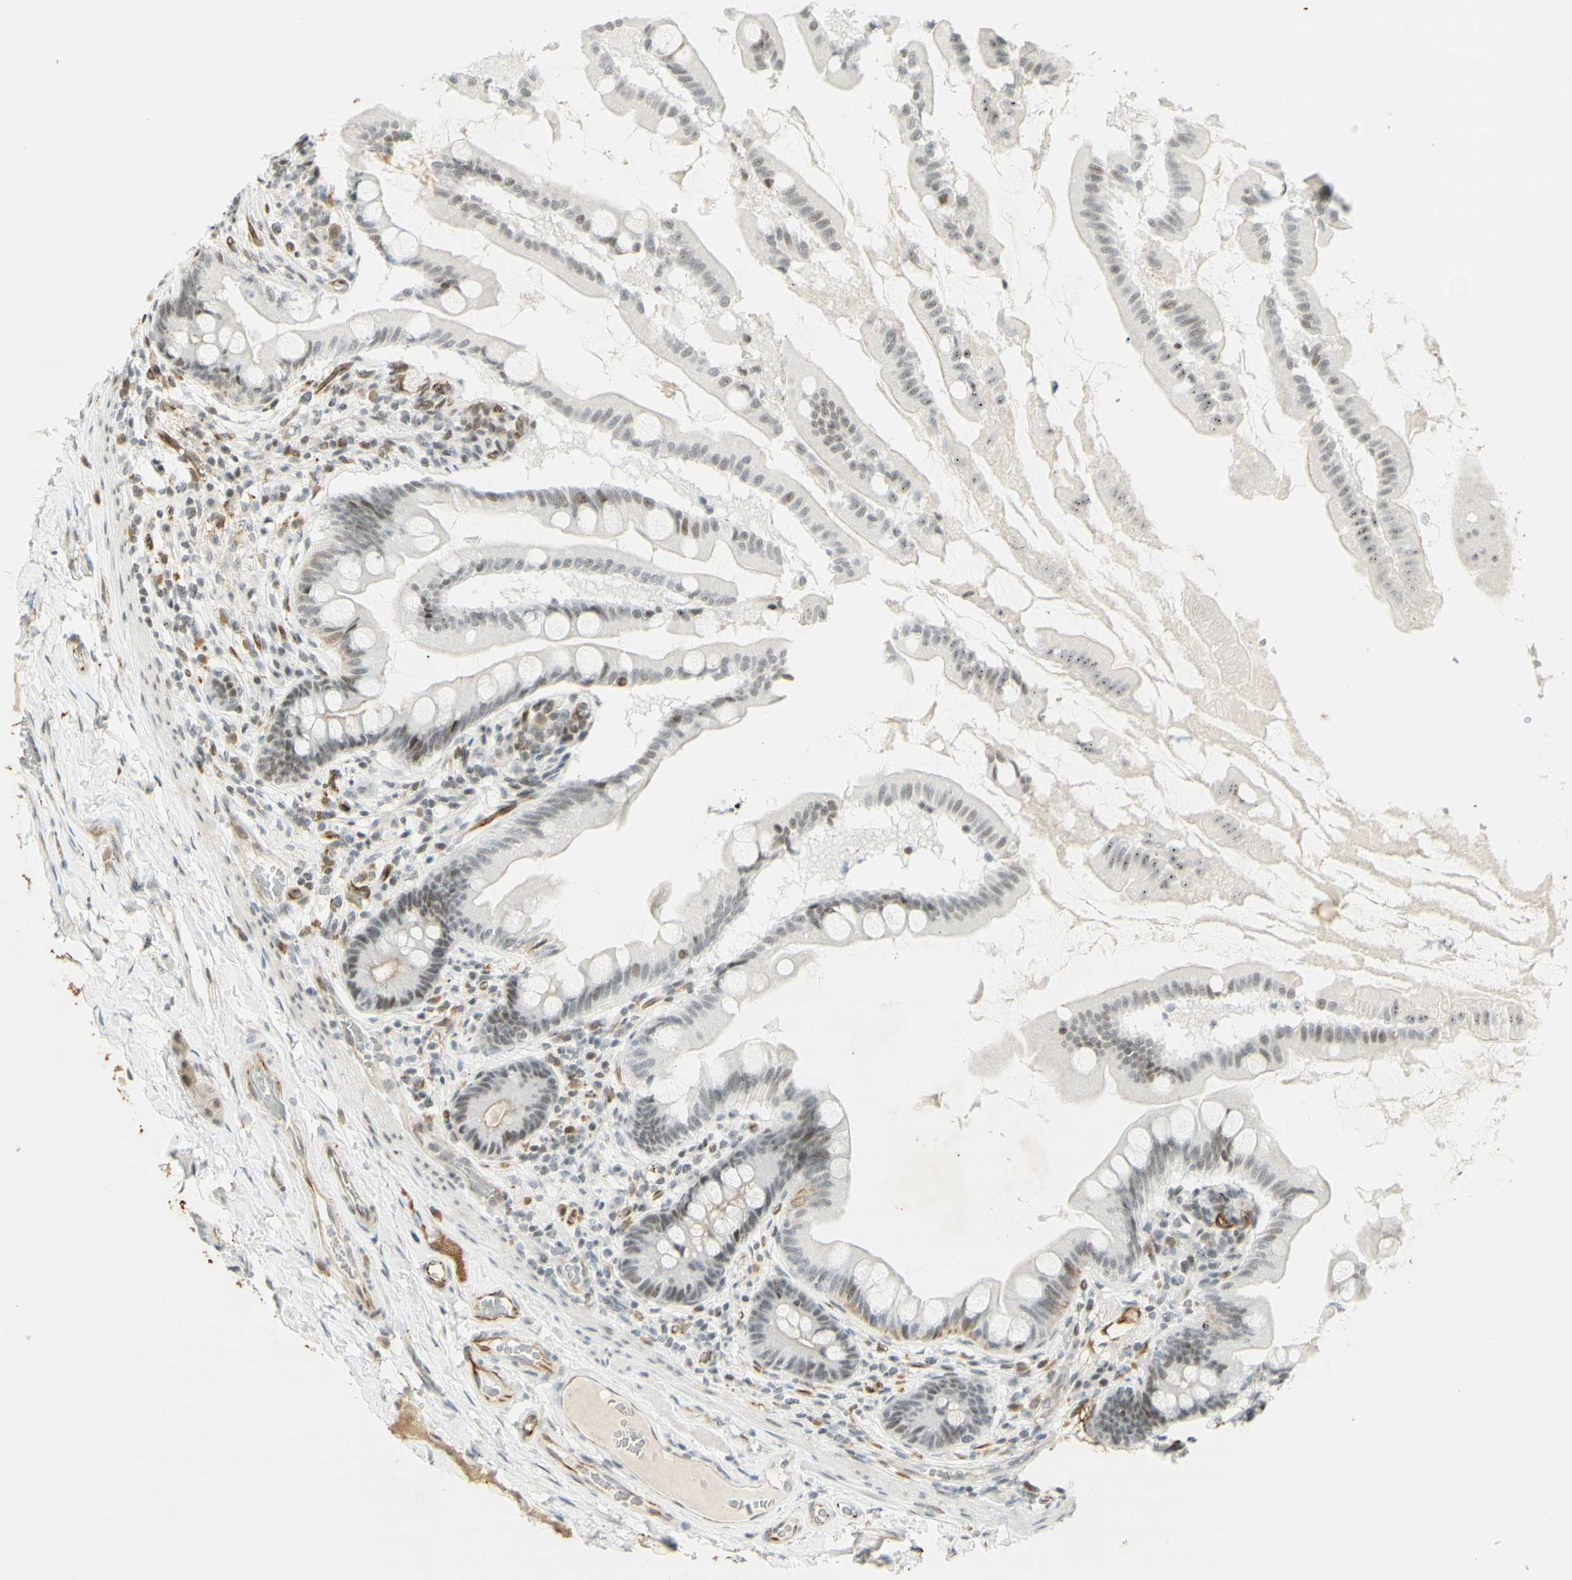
{"staining": {"intensity": "moderate", "quantity": "25%-75%", "location": "nuclear"}, "tissue": "small intestine", "cell_type": "Glandular cells", "image_type": "normal", "snomed": [{"axis": "morphology", "description": "Normal tissue, NOS"}, {"axis": "topography", "description": "Small intestine"}], "caption": "Glandular cells show moderate nuclear expression in approximately 25%-75% of cells in benign small intestine.", "gene": "IRF1", "patient": {"sex": "female", "age": 56}}